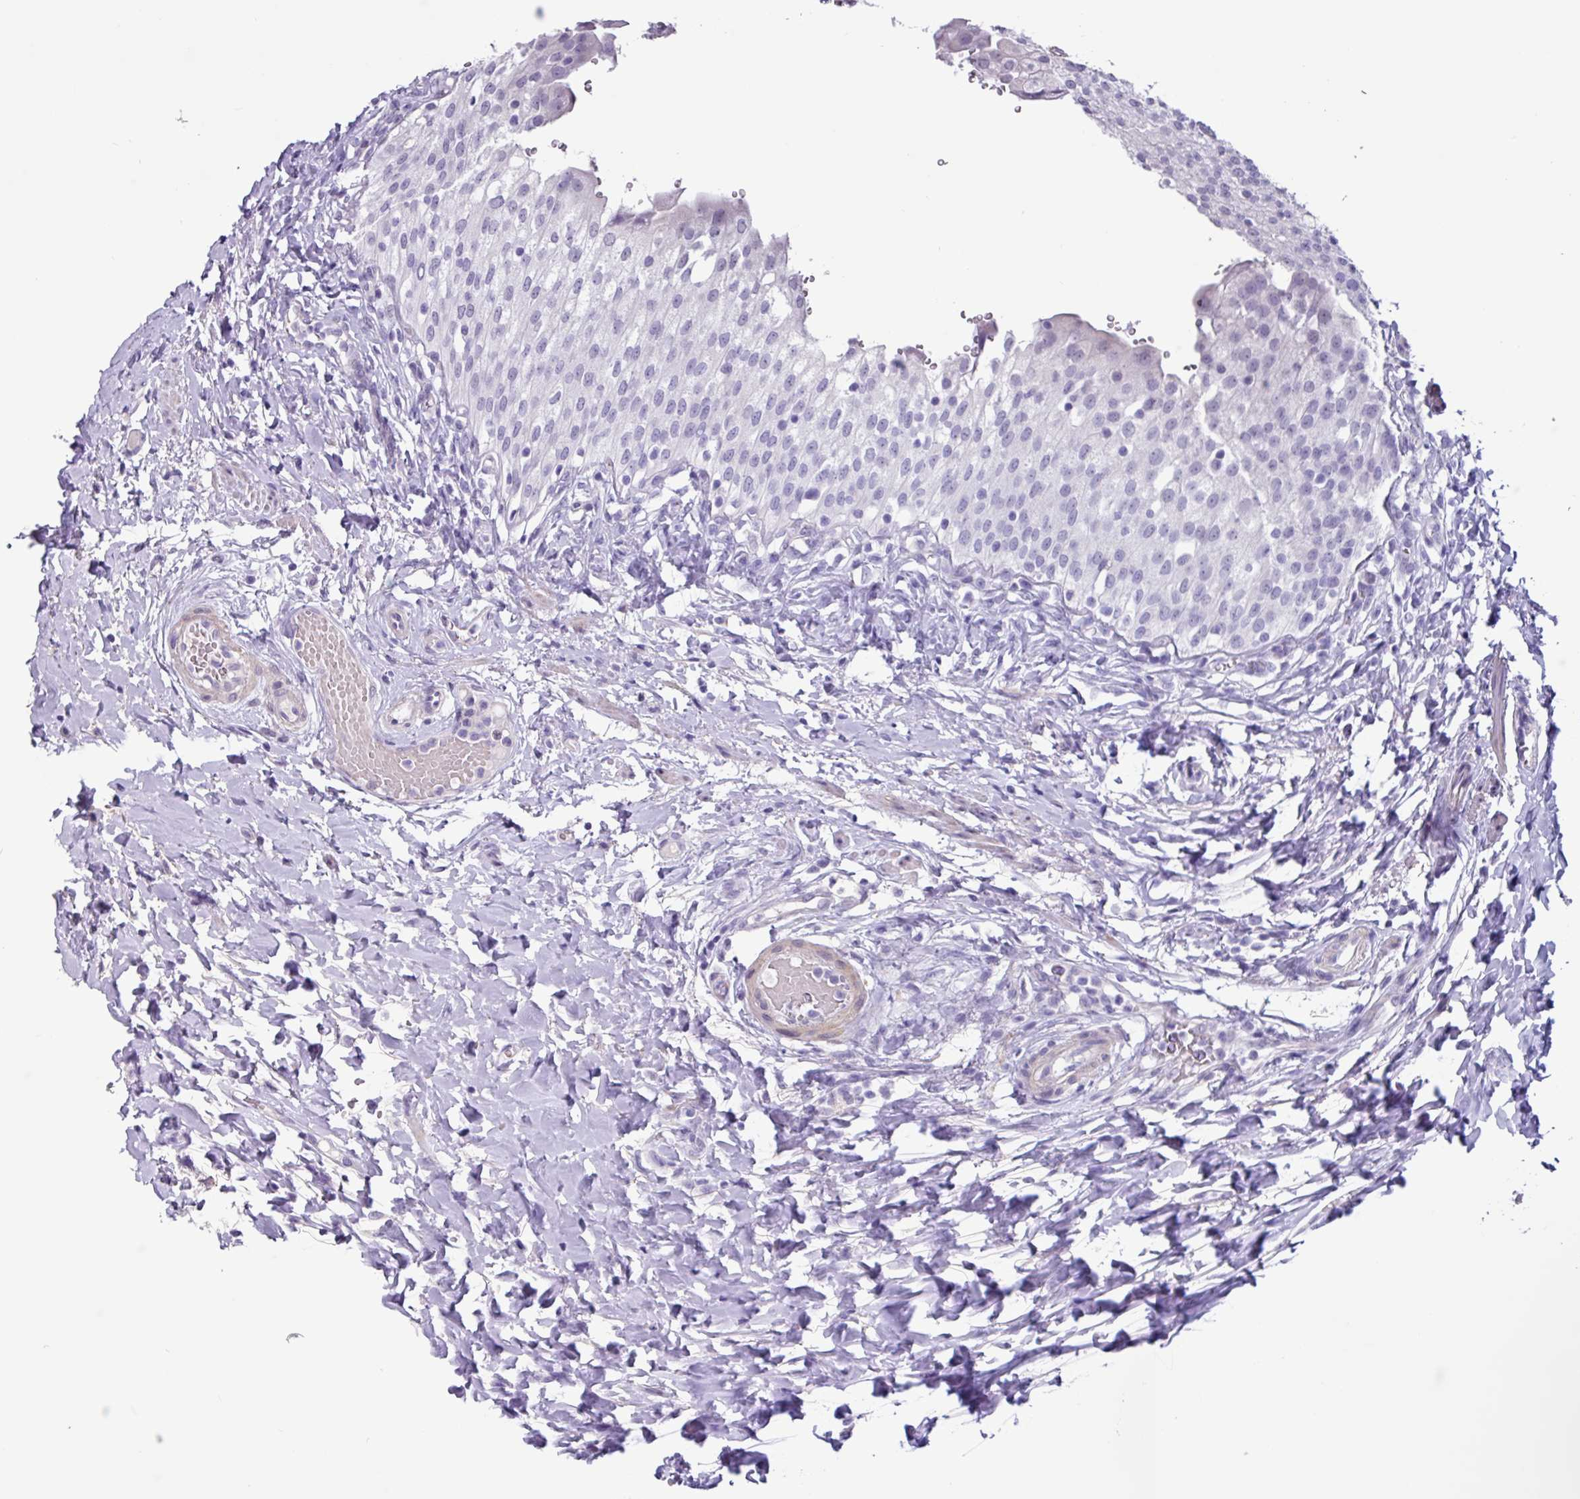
{"staining": {"intensity": "negative", "quantity": "none", "location": "none"}, "tissue": "urinary bladder", "cell_type": "Urothelial cells", "image_type": "normal", "snomed": [{"axis": "morphology", "description": "Normal tissue, NOS"}, {"axis": "morphology", "description": "Inflammation, NOS"}, {"axis": "topography", "description": "Urinary bladder"}], "caption": "DAB immunohistochemical staining of normal urinary bladder exhibits no significant positivity in urothelial cells. The staining is performed using DAB brown chromogen with nuclei counter-stained in using hematoxylin.", "gene": "OTX1", "patient": {"sex": "male", "age": 64}}